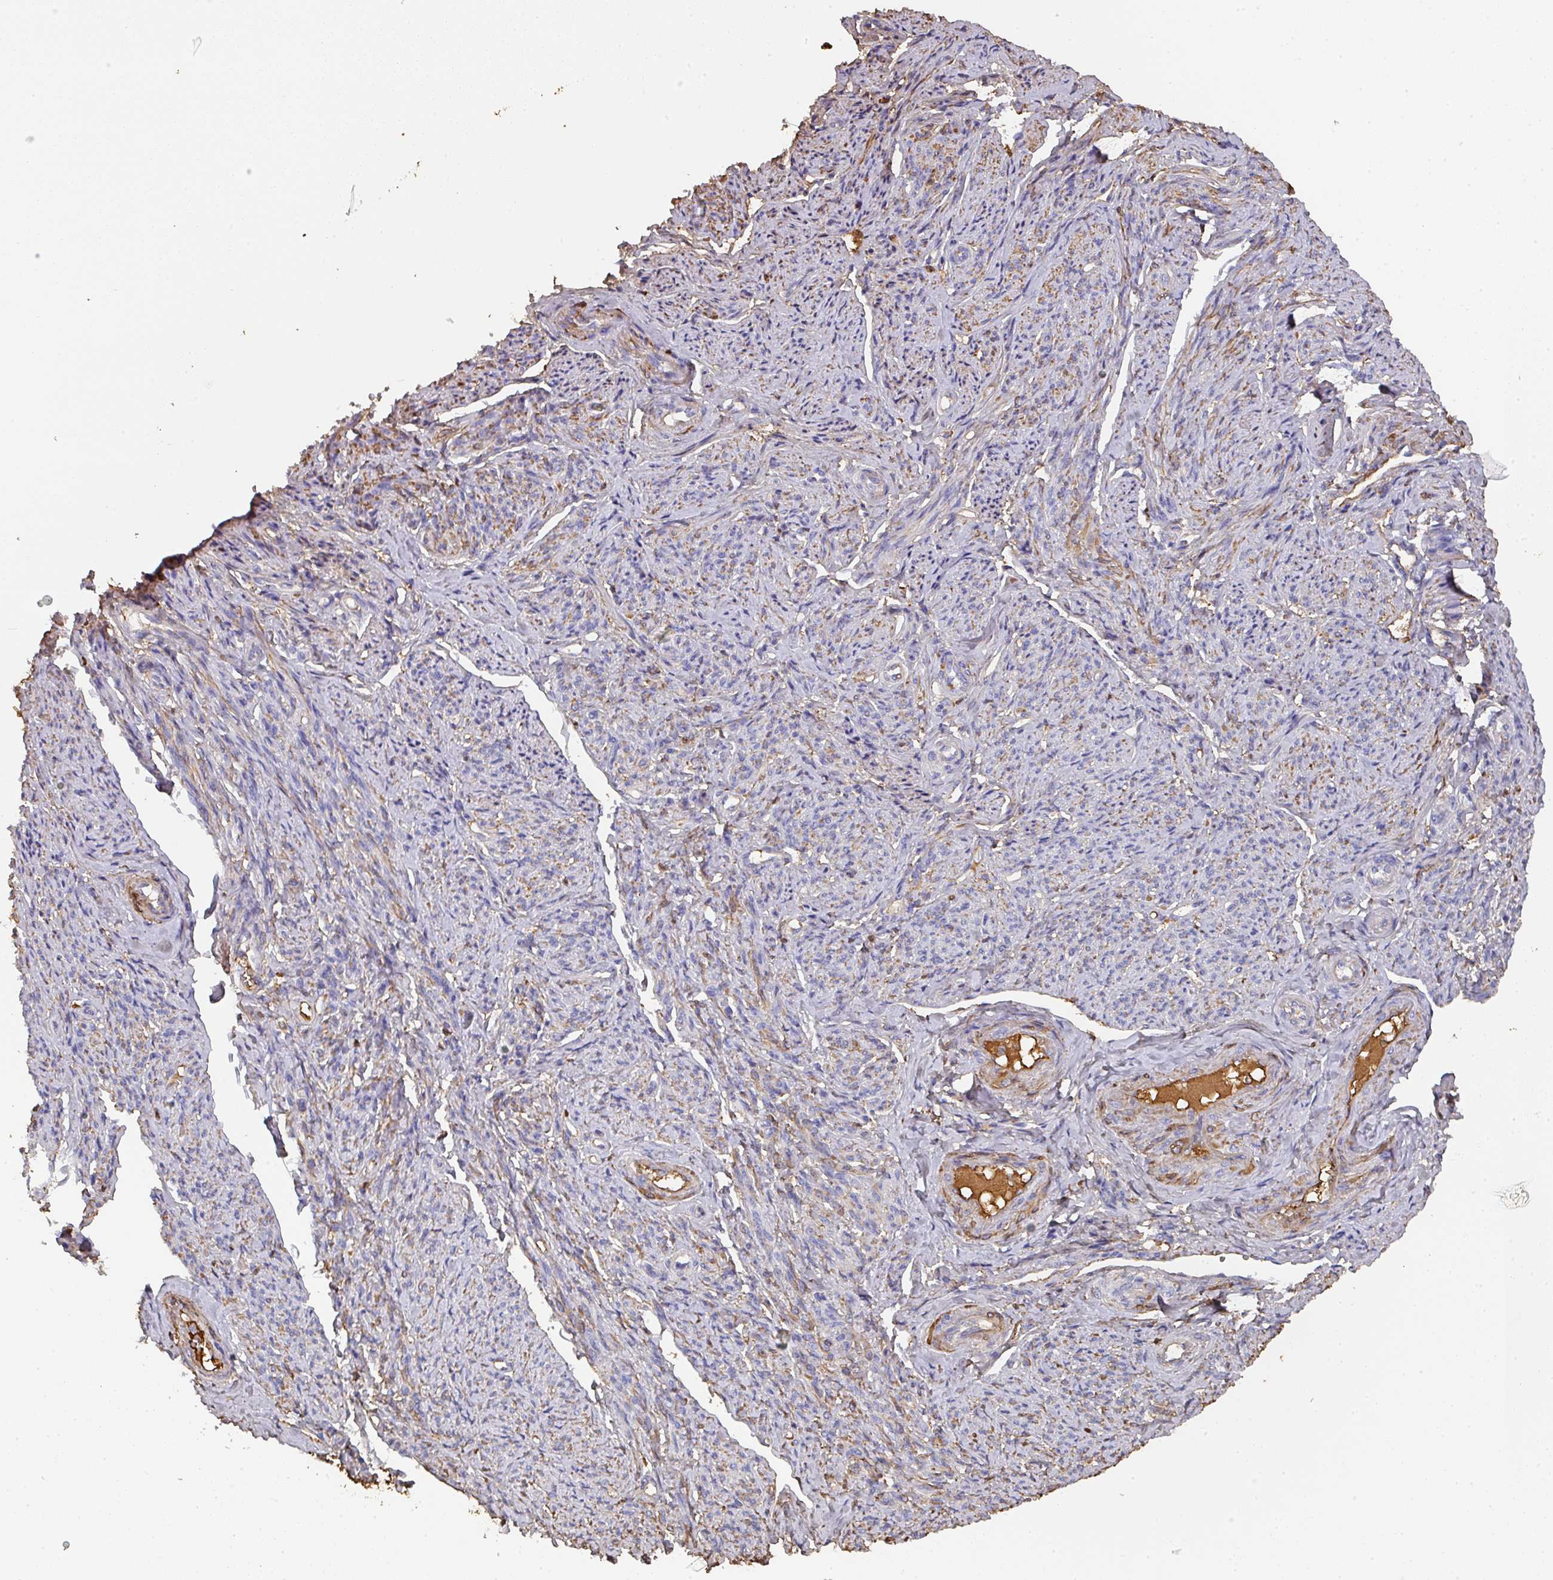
{"staining": {"intensity": "weak", "quantity": "25%-75%", "location": "cytoplasmic/membranous"}, "tissue": "smooth muscle", "cell_type": "Smooth muscle cells", "image_type": "normal", "snomed": [{"axis": "morphology", "description": "Normal tissue, NOS"}, {"axis": "topography", "description": "Smooth muscle"}], "caption": "Human smooth muscle stained with a brown dye displays weak cytoplasmic/membranous positive expression in about 25%-75% of smooth muscle cells.", "gene": "ALB", "patient": {"sex": "female", "age": 65}}